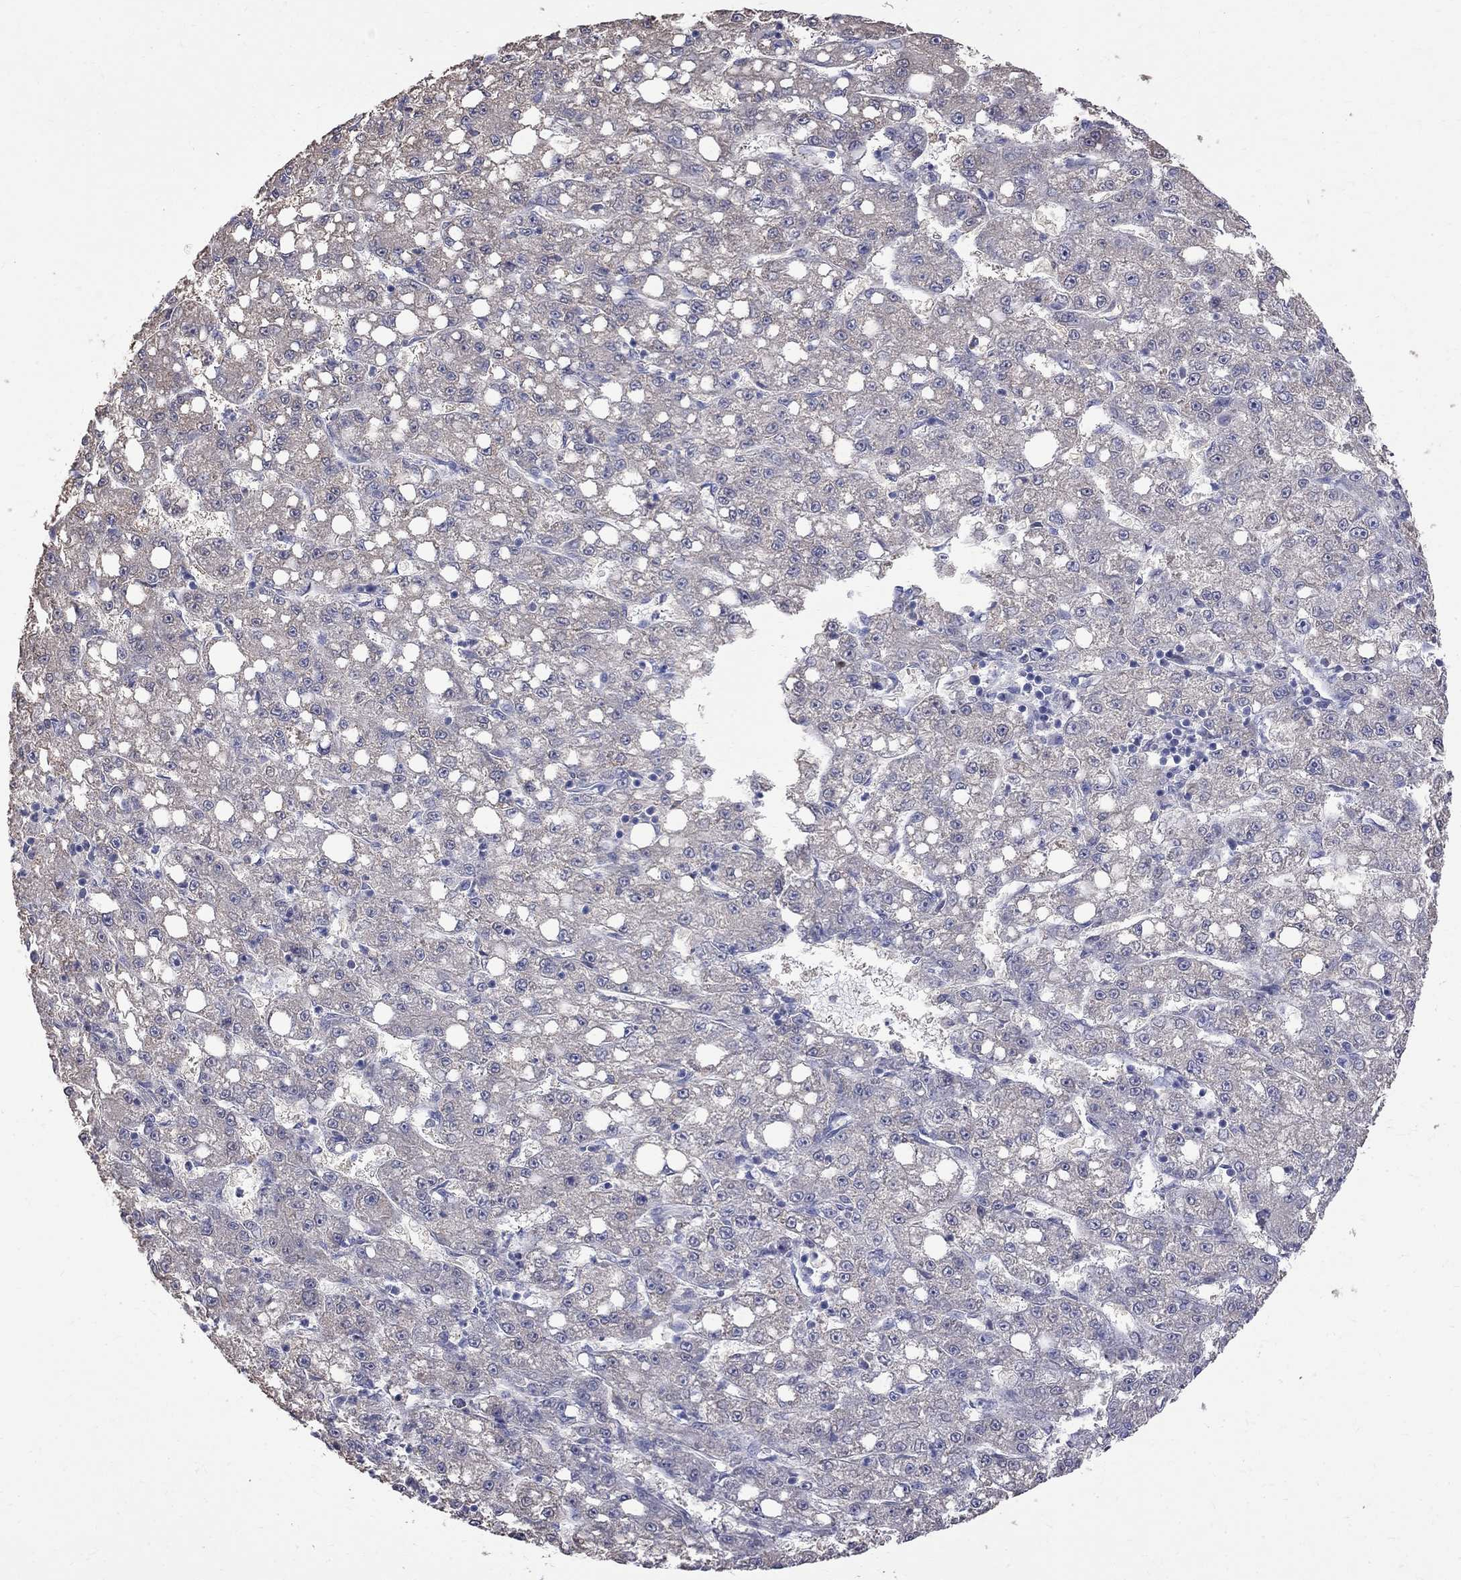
{"staining": {"intensity": "negative", "quantity": "none", "location": "none"}, "tissue": "liver cancer", "cell_type": "Tumor cells", "image_type": "cancer", "snomed": [{"axis": "morphology", "description": "Carcinoma, Hepatocellular, NOS"}, {"axis": "topography", "description": "Liver"}], "caption": "The immunohistochemistry (IHC) image has no significant expression in tumor cells of liver cancer (hepatocellular carcinoma) tissue. Brightfield microscopy of IHC stained with DAB (brown) and hematoxylin (blue), captured at high magnification.", "gene": "CKAP2", "patient": {"sex": "female", "age": 65}}